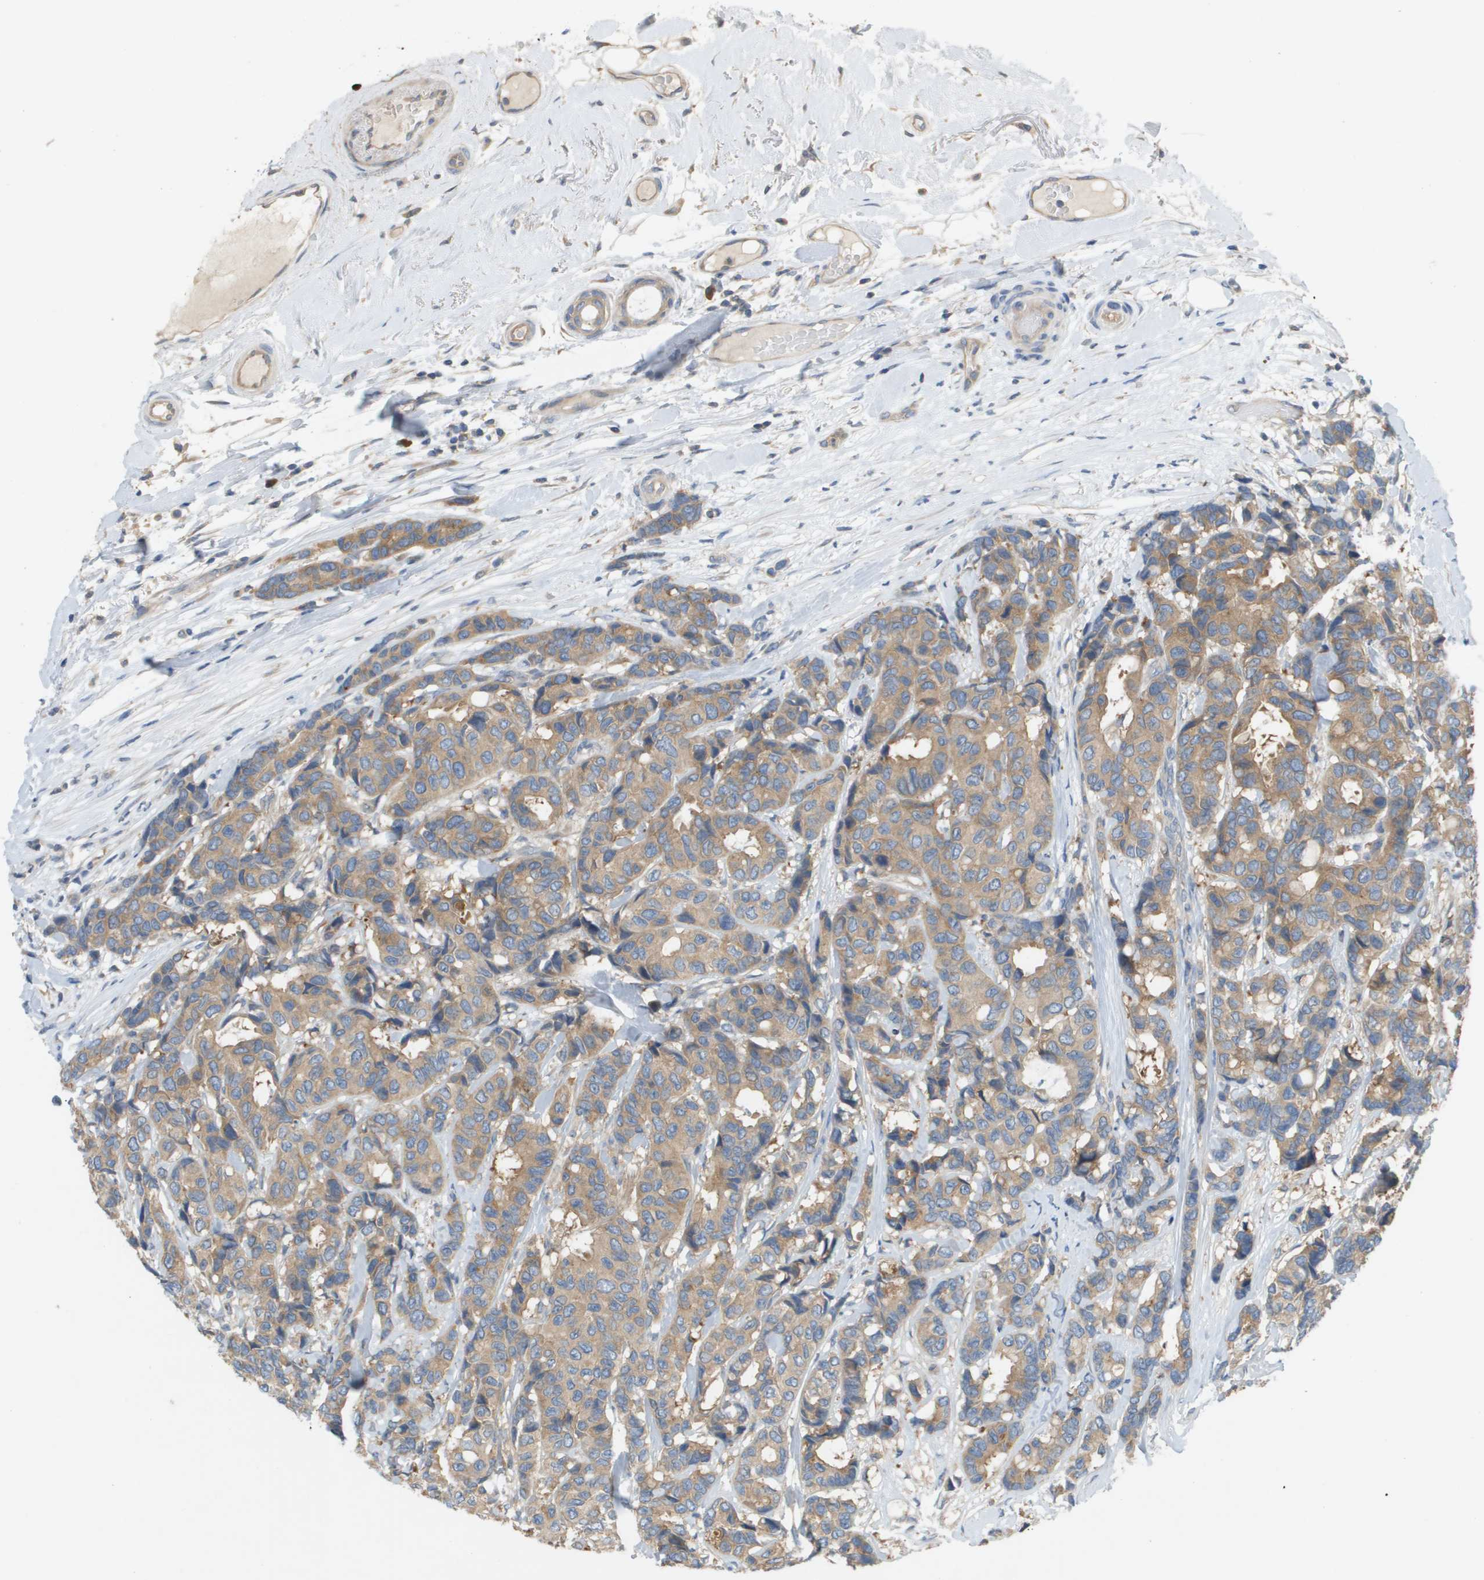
{"staining": {"intensity": "moderate", "quantity": ">75%", "location": "cytoplasmic/membranous"}, "tissue": "breast cancer", "cell_type": "Tumor cells", "image_type": "cancer", "snomed": [{"axis": "morphology", "description": "Duct carcinoma"}, {"axis": "topography", "description": "Breast"}], "caption": "Tumor cells show moderate cytoplasmic/membranous positivity in approximately >75% of cells in breast cancer. (Brightfield microscopy of DAB IHC at high magnification).", "gene": "UBA5", "patient": {"sex": "female", "age": 87}}